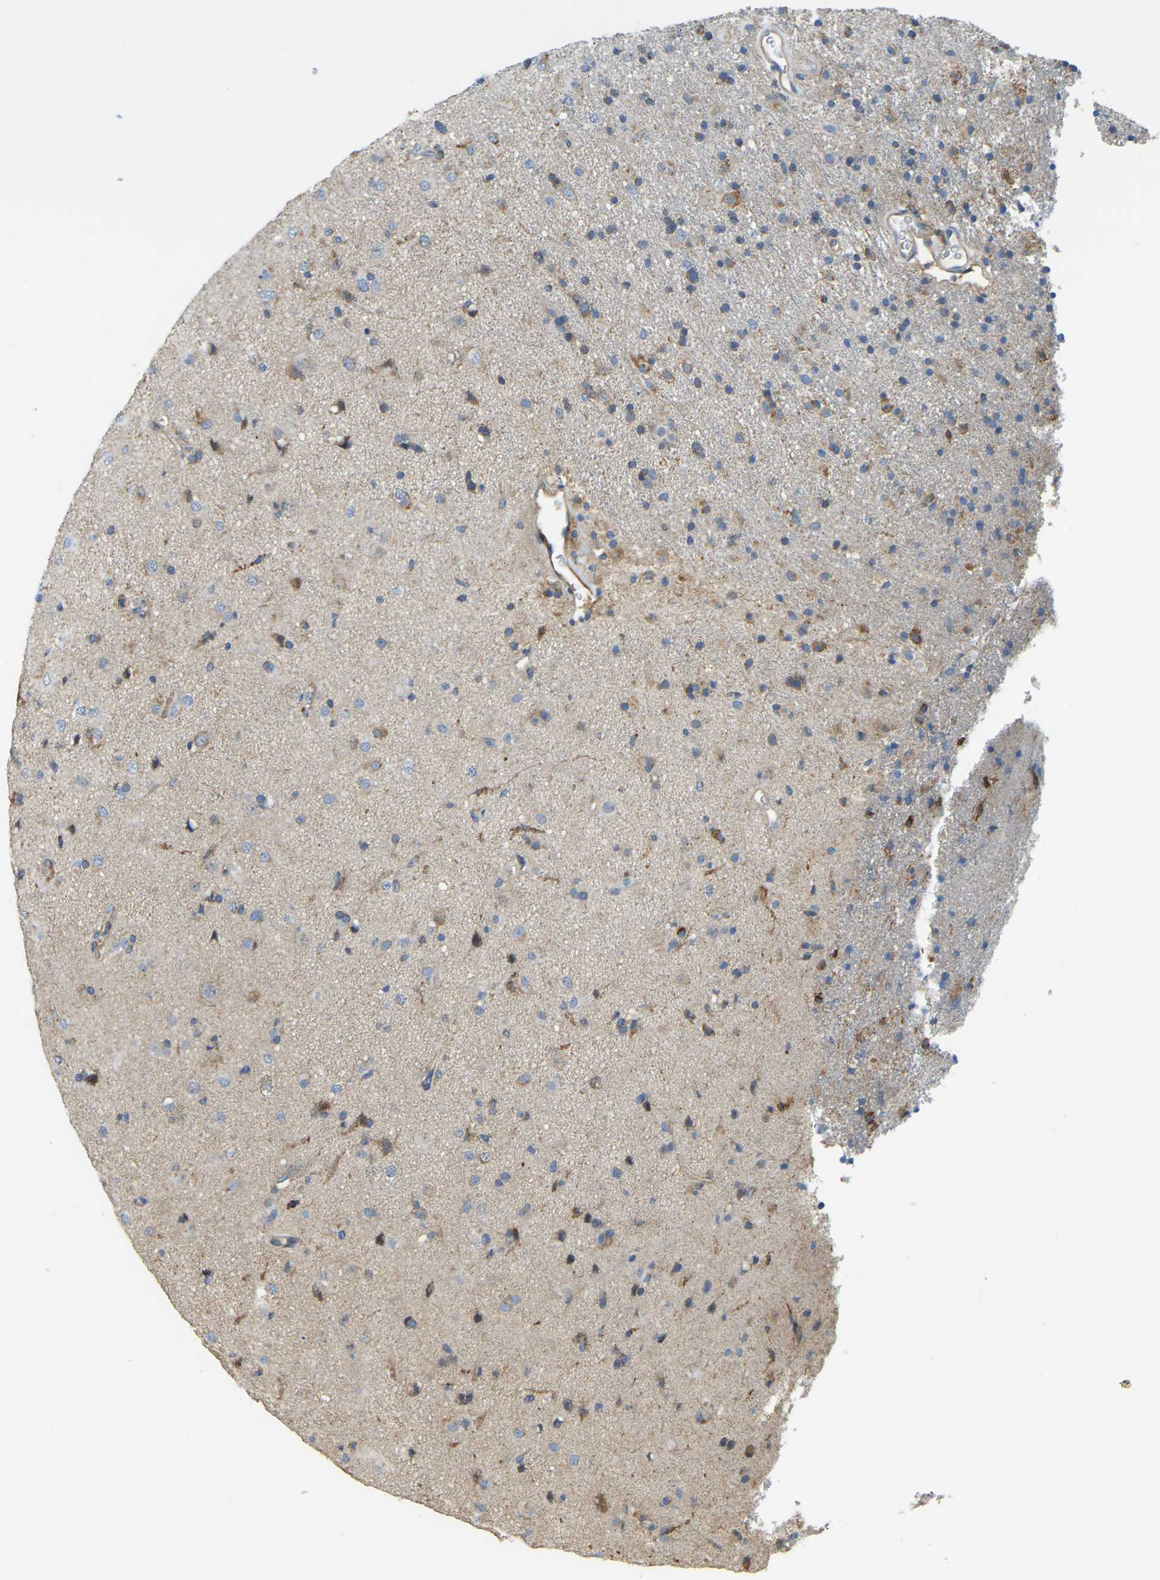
{"staining": {"intensity": "moderate", "quantity": "25%-75%", "location": "cytoplasmic/membranous"}, "tissue": "glioma", "cell_type": "Tumor cells", "image_type": "cancer", "snomed": [{"axis": "morphology", "description": "Glioma, malignant, Low grade"}, {"axis": "topography", "description": "Brain"}], "caption": "Protein expression analysis of glioma reveals moderate cytoplasmic/membranous staining in approximately 25%-75% of tumor cells.", "gene": "AHNAK", "patient": {"sex": "male", "age": 65}}